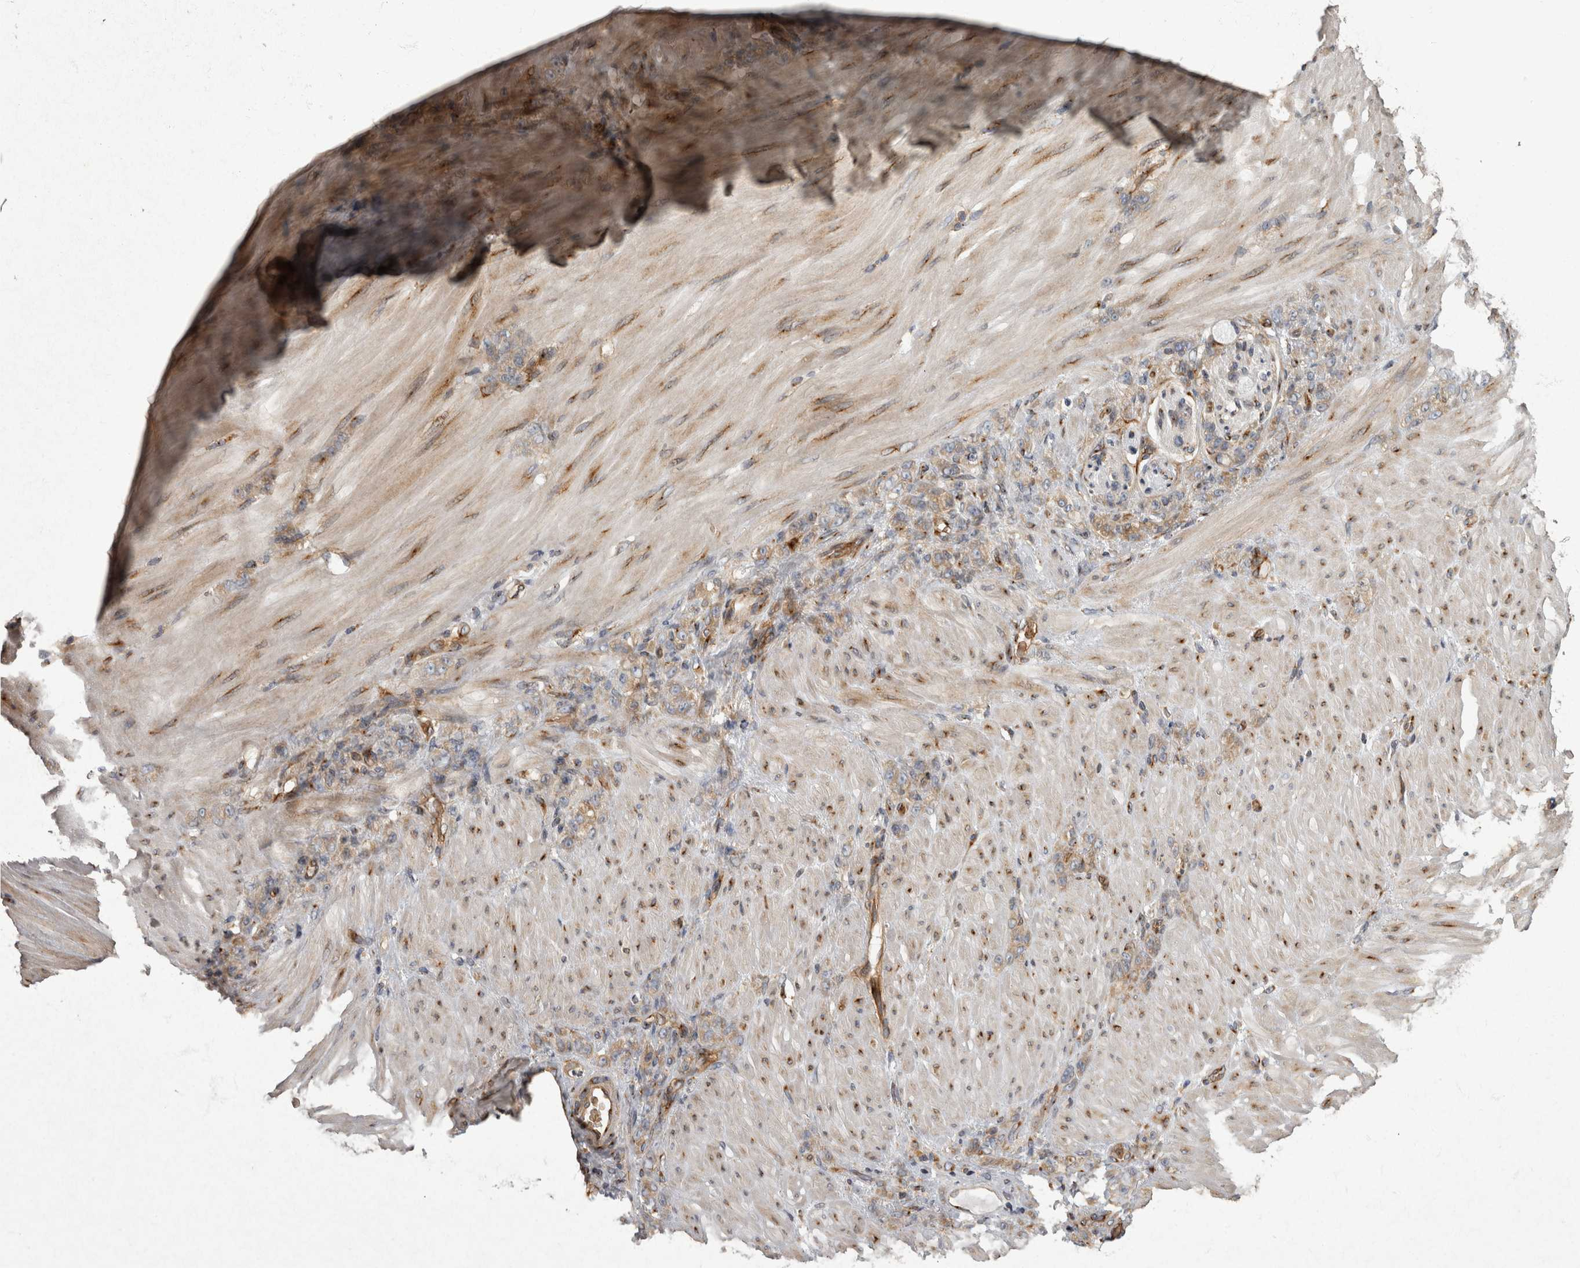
{"staining": {"intensity": "weak", "quantity": "<25%", "location": "cytoplasmic/membranous"}, "tissue": "stomach cancer", "cell_type": "Tumor cells", "image_type": "cancer", "snomed": [{"axis": "morphology", "description": "Normal tissue, NOS"}, {"axis": "morphology", "description": "Adenocarcinoma, NOS"}, {"axis": "topography", "description": "Stomach"}], "caption": "An immunohistochemistry micrograph of adenocarcinoma (stomach) is shown. There is no staining in tumor cells of adenocarcinoma (stomach).", "gene": "HOOK3", "patient": {"sex": "male", "age": 82}}